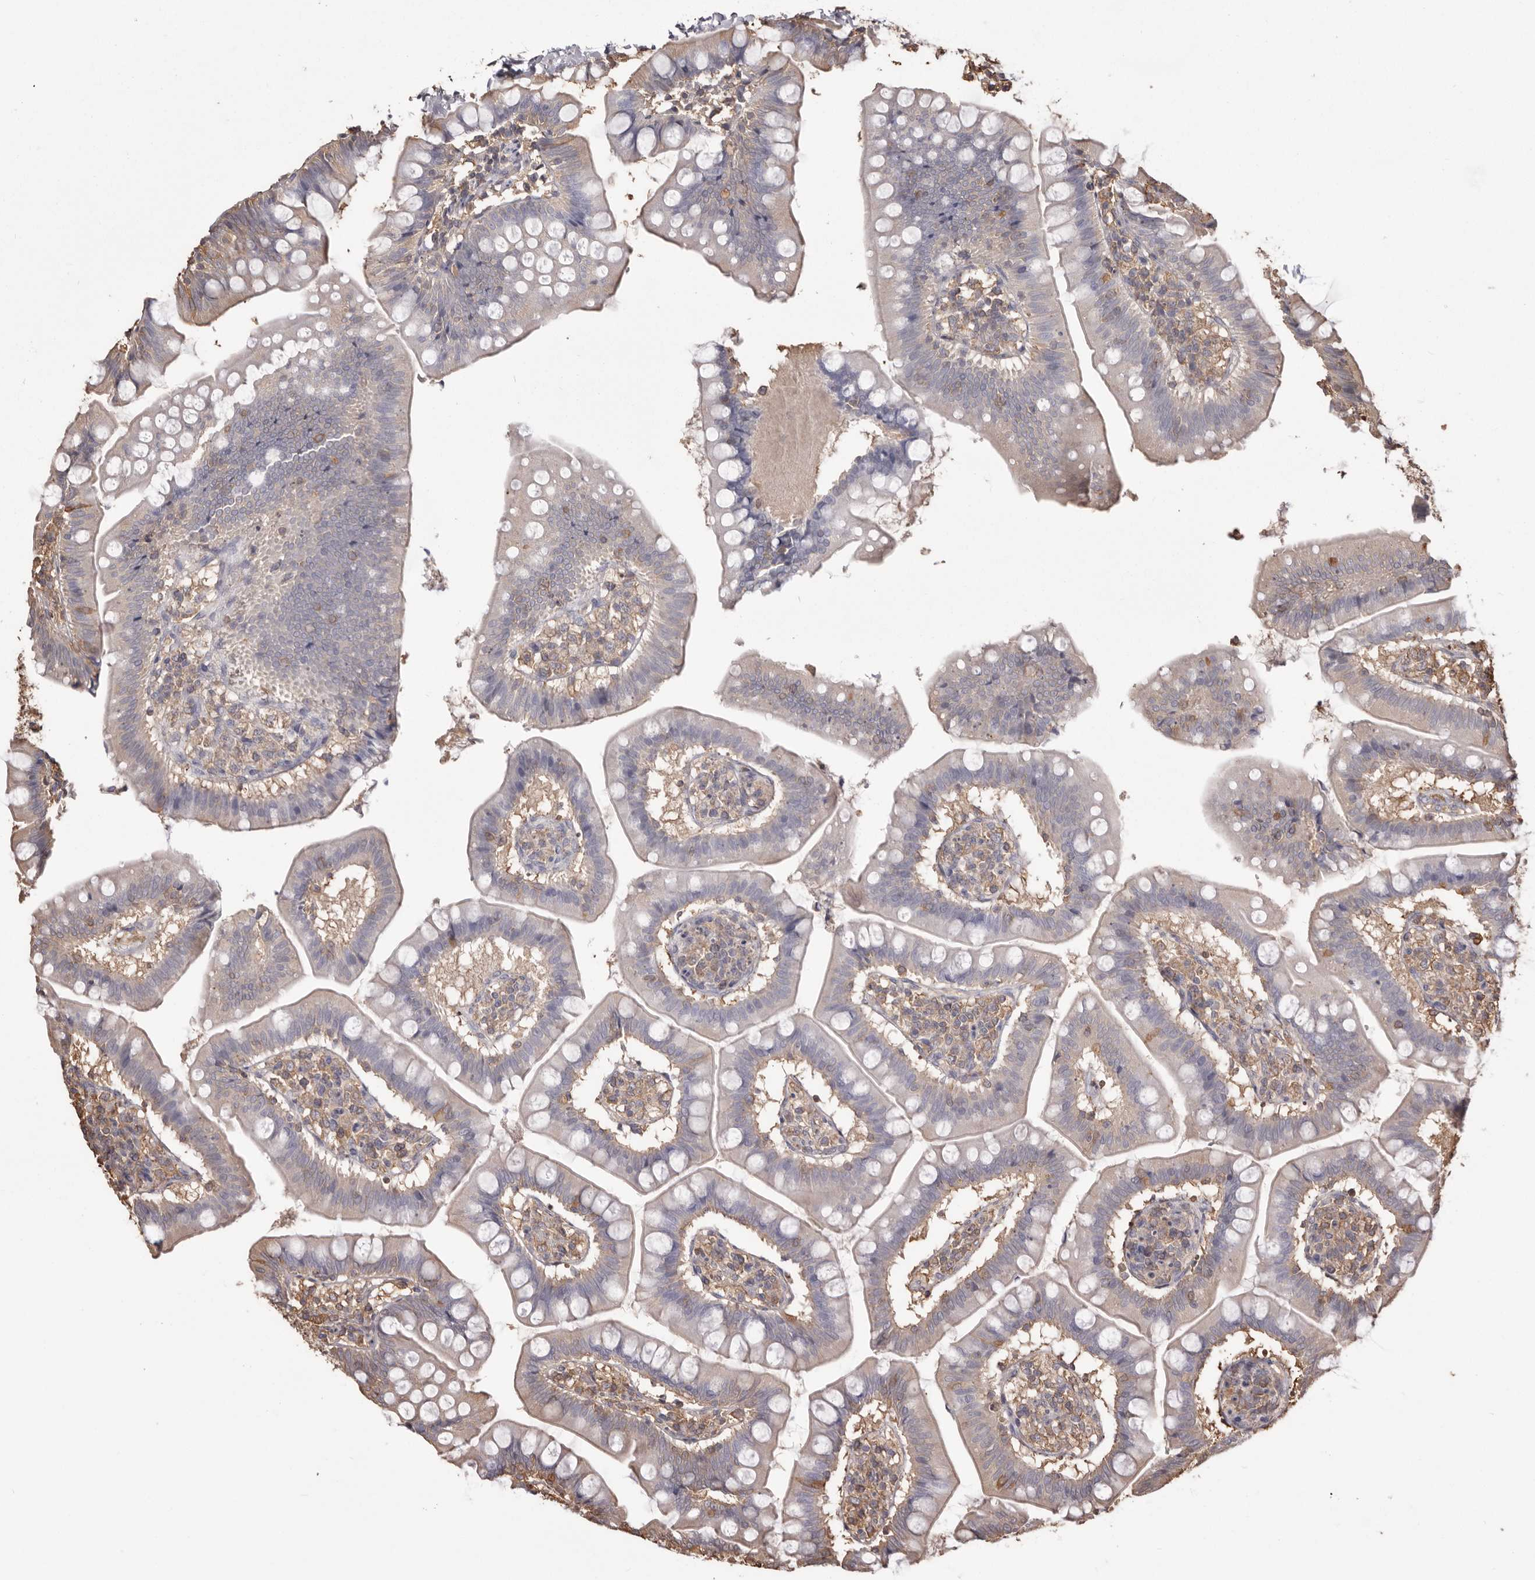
{"staining": {"intensity": "moderate", "quantity": "<25%", "location": "cytoplasmic/membranous"}, "tissue": "small intestine", "cell_type": "Glandular cells", "image_type": "normal", "snomed": [{"axis": "morphology", "description": "Normal tissue, NOS"}, {"axis": "topography", "description": "Small intestine"}], "caption": "This photomicrograph exhibits IHC staining of benign human small intestine, with low moderate cytoplasmic/membranous expression in approximately <25% of glandular cells.", "gene": "PKM", "patient": {"sex": "male", "age": 7}}